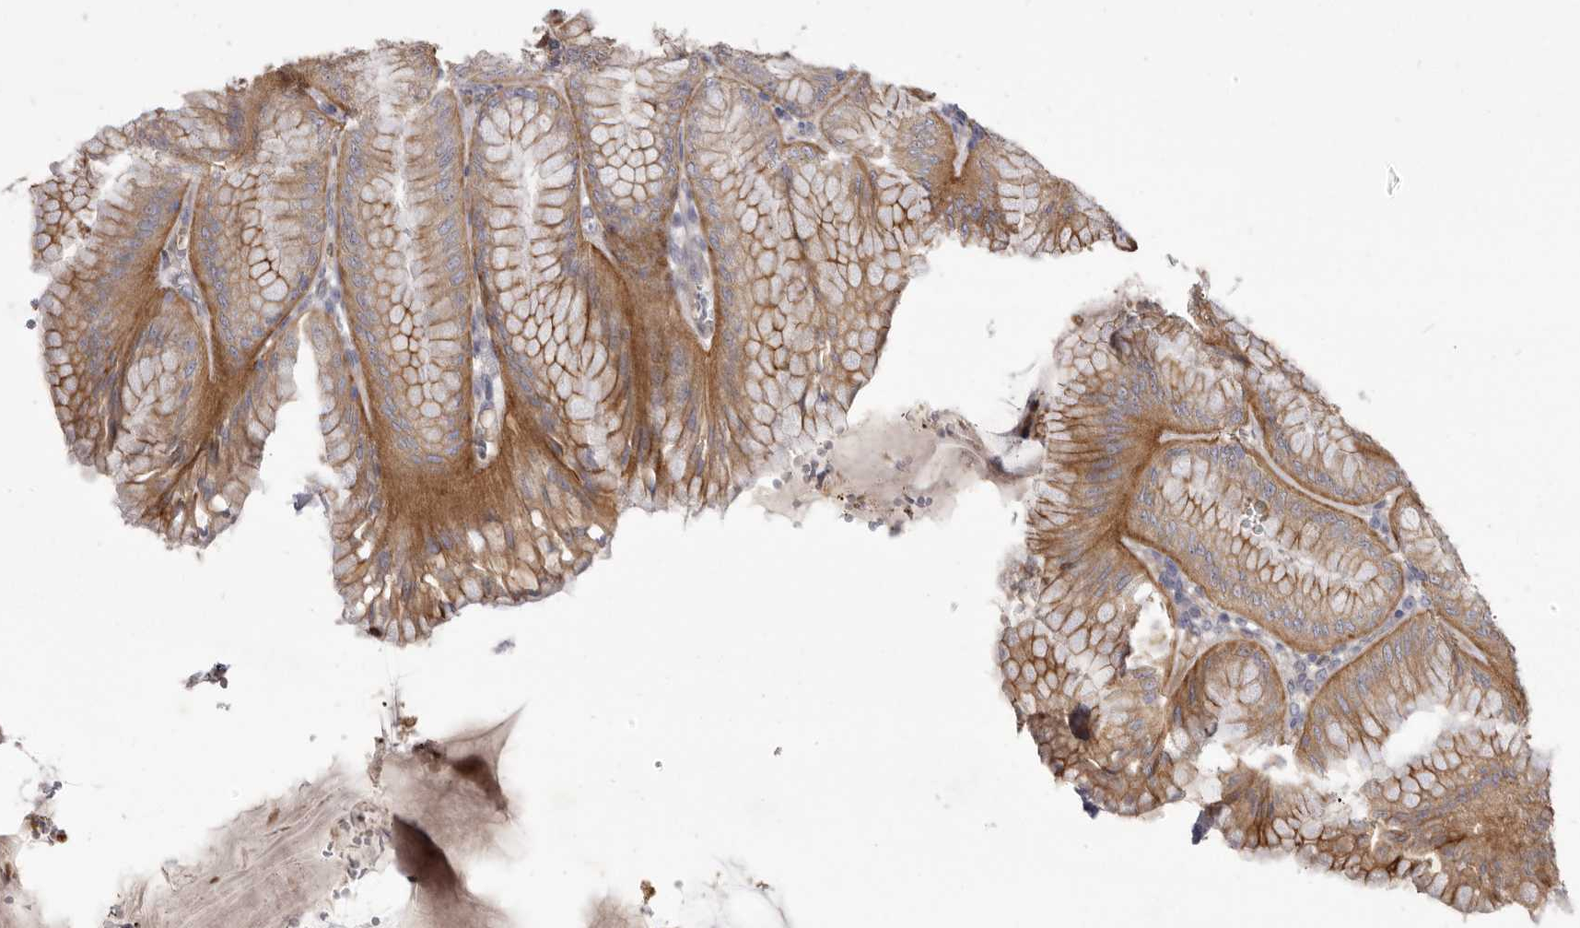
{"staining": {"intensity": "strong", "quantity": ">75%", "location": "cytoplasmic/membranous"}, "tissue": "stomach", "cell_type": "Glandular cells", "image_type": "normal", "snomed": [{"axis": "morphology", "description": "Normal tissue, NOS"}, {"axis": "topography", "description": "Stomach, lower"}], "caption": "Immunohistochemical staining of benign stomach exhibits >75% levels of strong cytoplasmic/membranous protein positivity in about >75% of glandular cells.", "gene": "VPS45", "patient": {"sex": "male", "age": 71}}